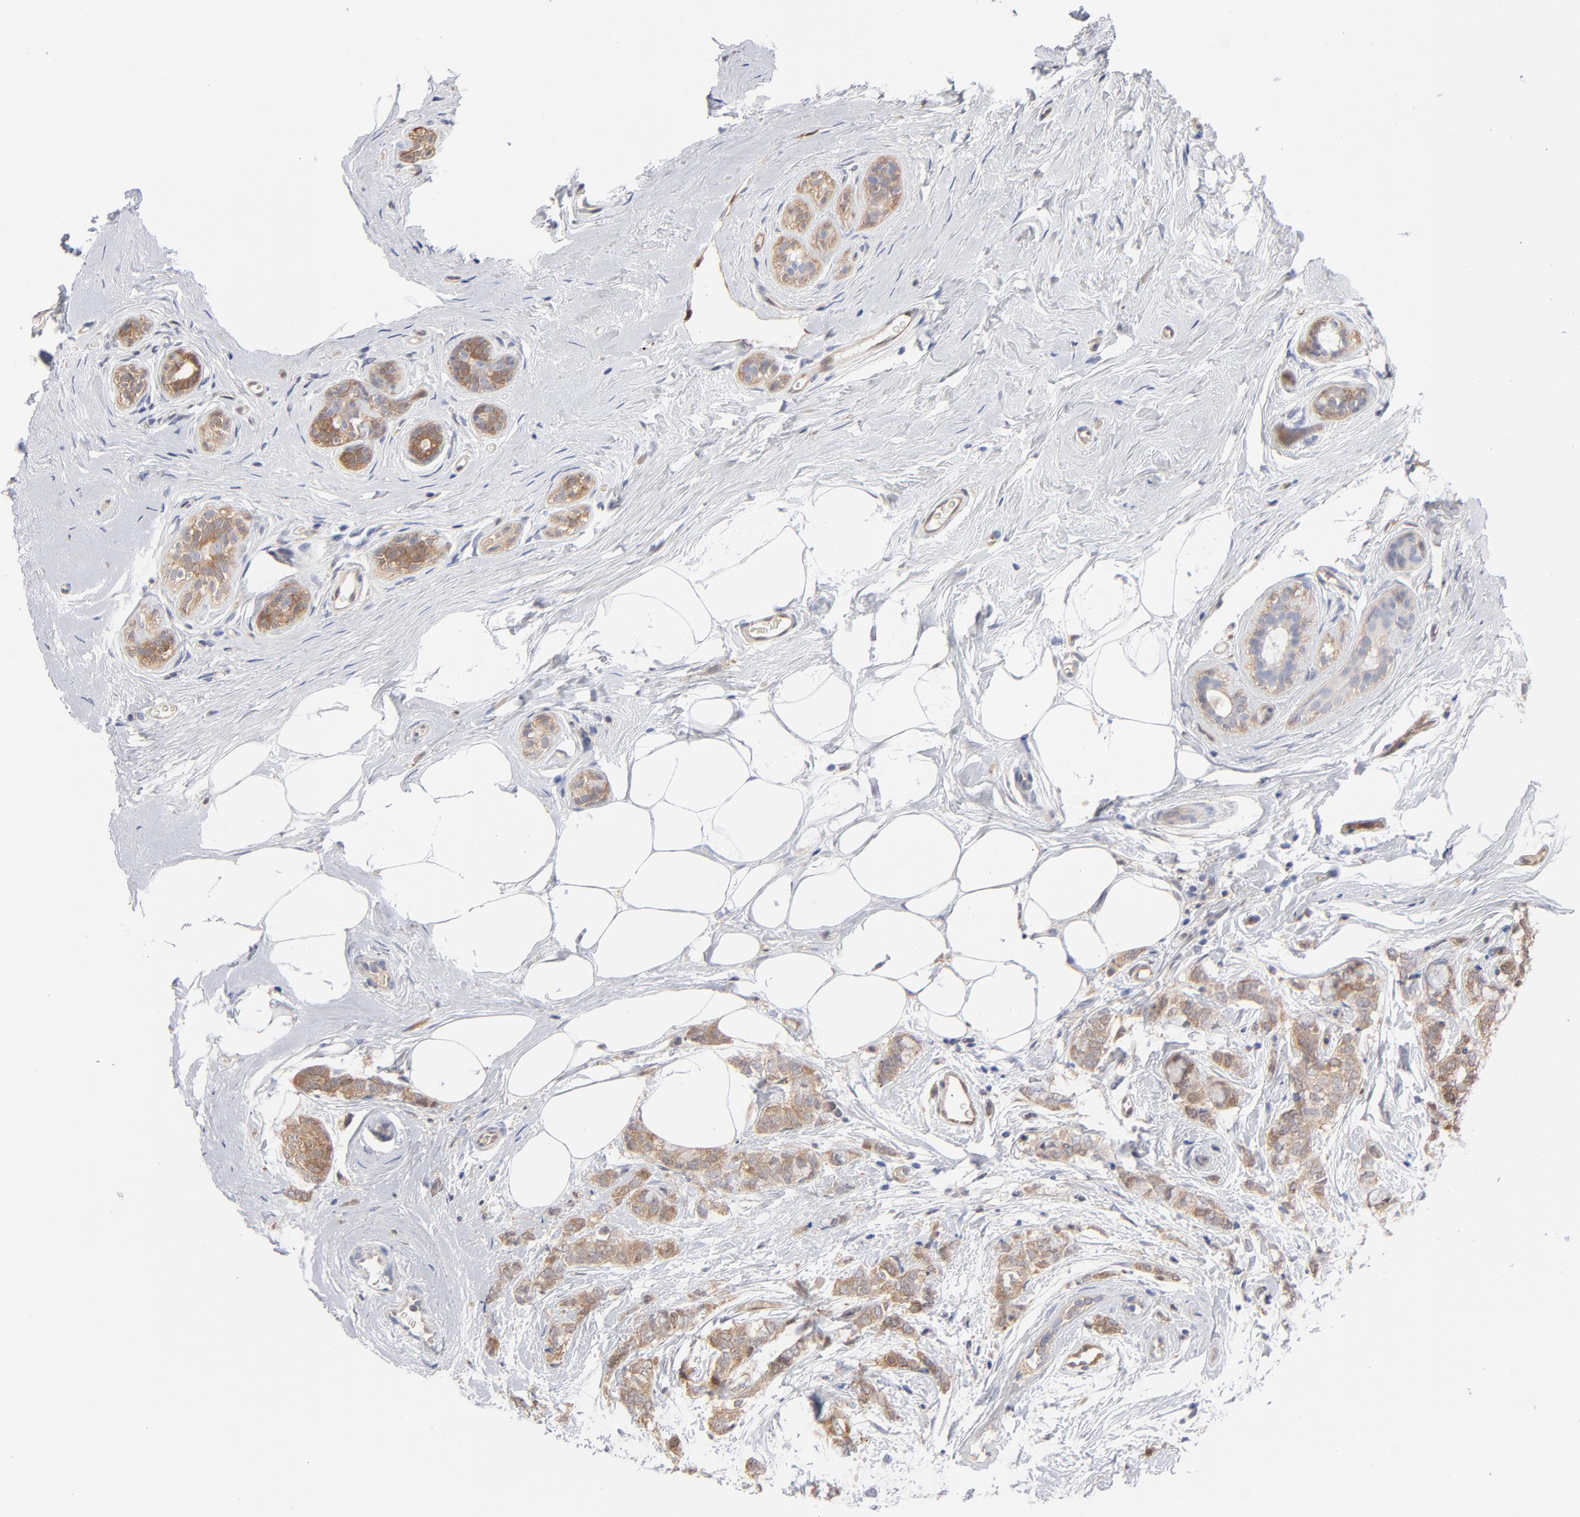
{"staining": {"intensity": "moderate", "quantity": ">75%", "location": "cytoplasmic/membranous"}, "tissue": "breast cancer", "cell_type": "Tumor cells", "image_type": "cancer", "snomed": [{"axis": "morphology", "description": "Lobular carcinoma"}, {"axis": "topography", "description": "Breast"}], "caption": "Immunohistochemistry micrograph of neoplastic tissue: human lobular carcinoma (breast) stained using immunohistochemistry demonstrates medium levels of moderate protein expression localized specifically in the cytoplasmic/membranous of tumor cells, appearing as a cytoplasmic/membranous brown color.", "gene": "ARRB1", "patient": {"sex": "female", "age": 60}}